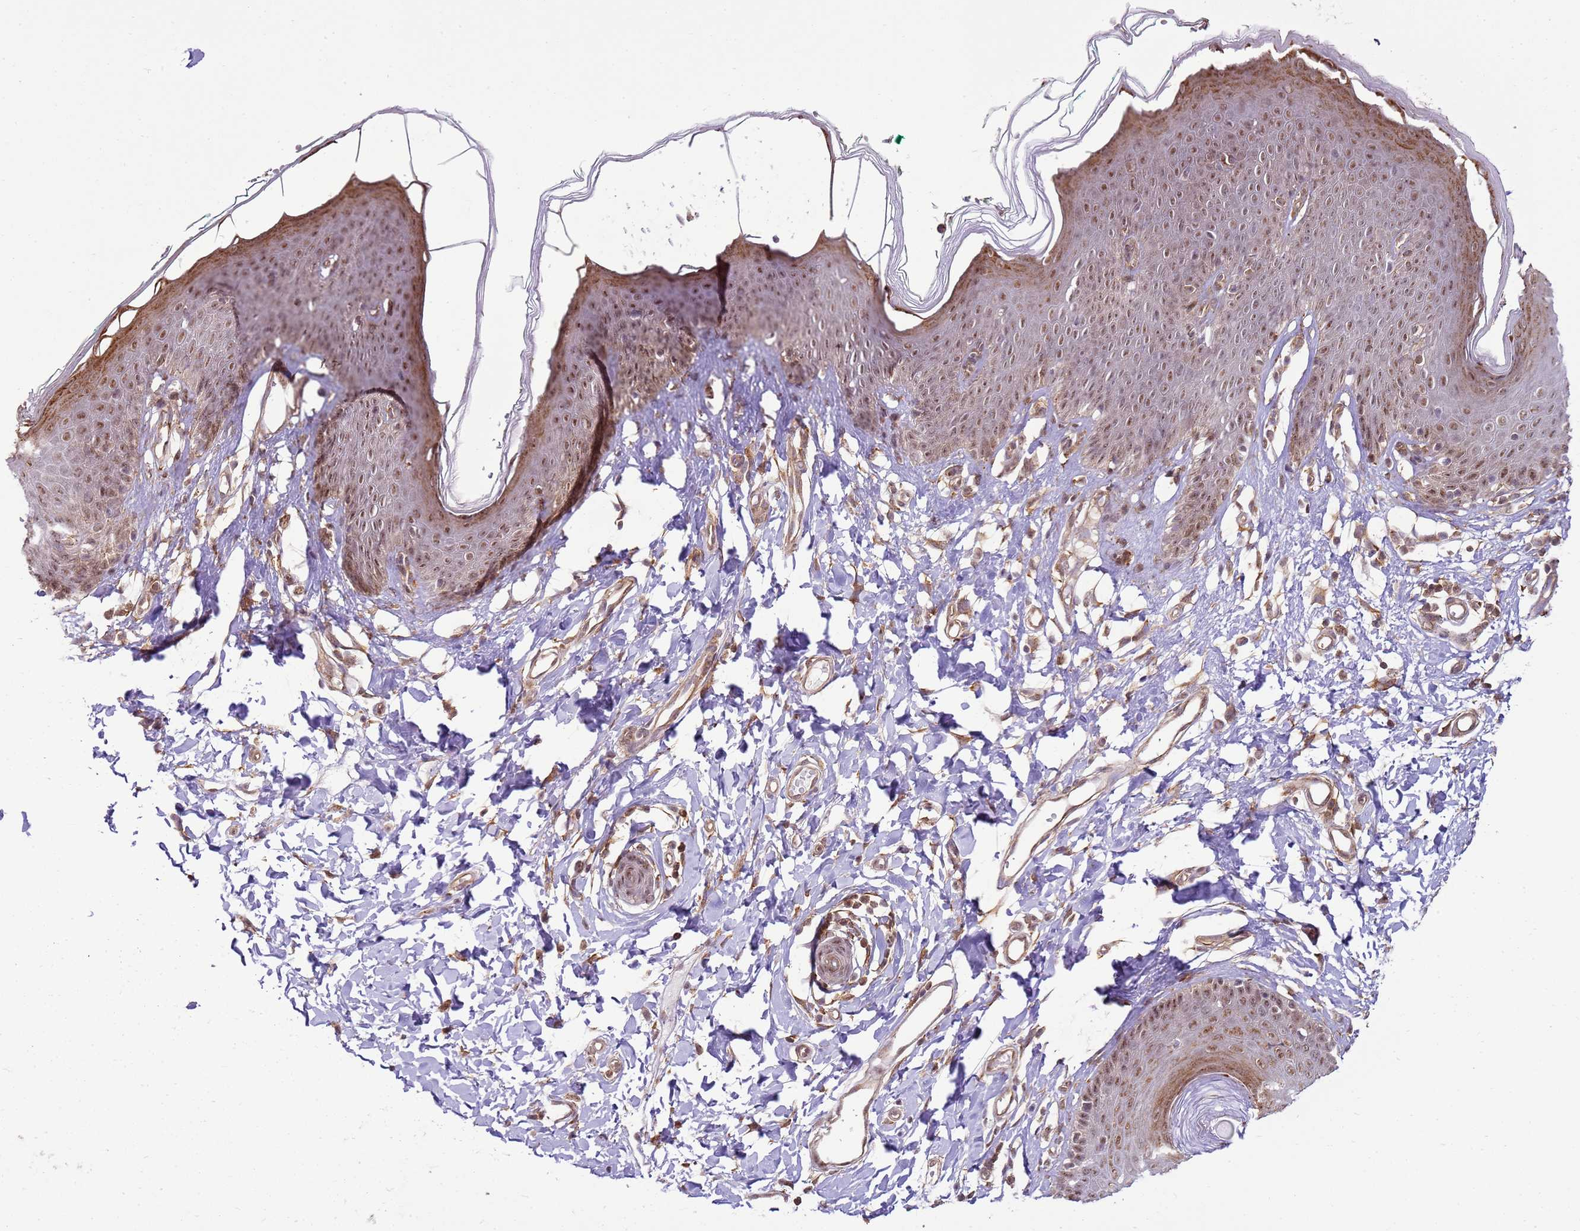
{"staining": {"intensity": "moderate", "quantity": ">75%", "location": "cytoplasmic/membranous,nuclear"}, "tissue": "skin", "cell_type": "Epidermal cells", "image_type": "normal", "snomed": [{"axis": "morphology", "description": "Normal tissue, NOS"}, {"axis": "topography", "description": "Vulva"}], "caption": "This histopathology image demonstrates immunohistochemistry staining of normal skin, with medium moderate cytoplasmic/membranous,nuclear positivity in approximately >75% of epidermal cells.", "gene": "GABRE", "patient": {"sex": "female", "age": 66}}